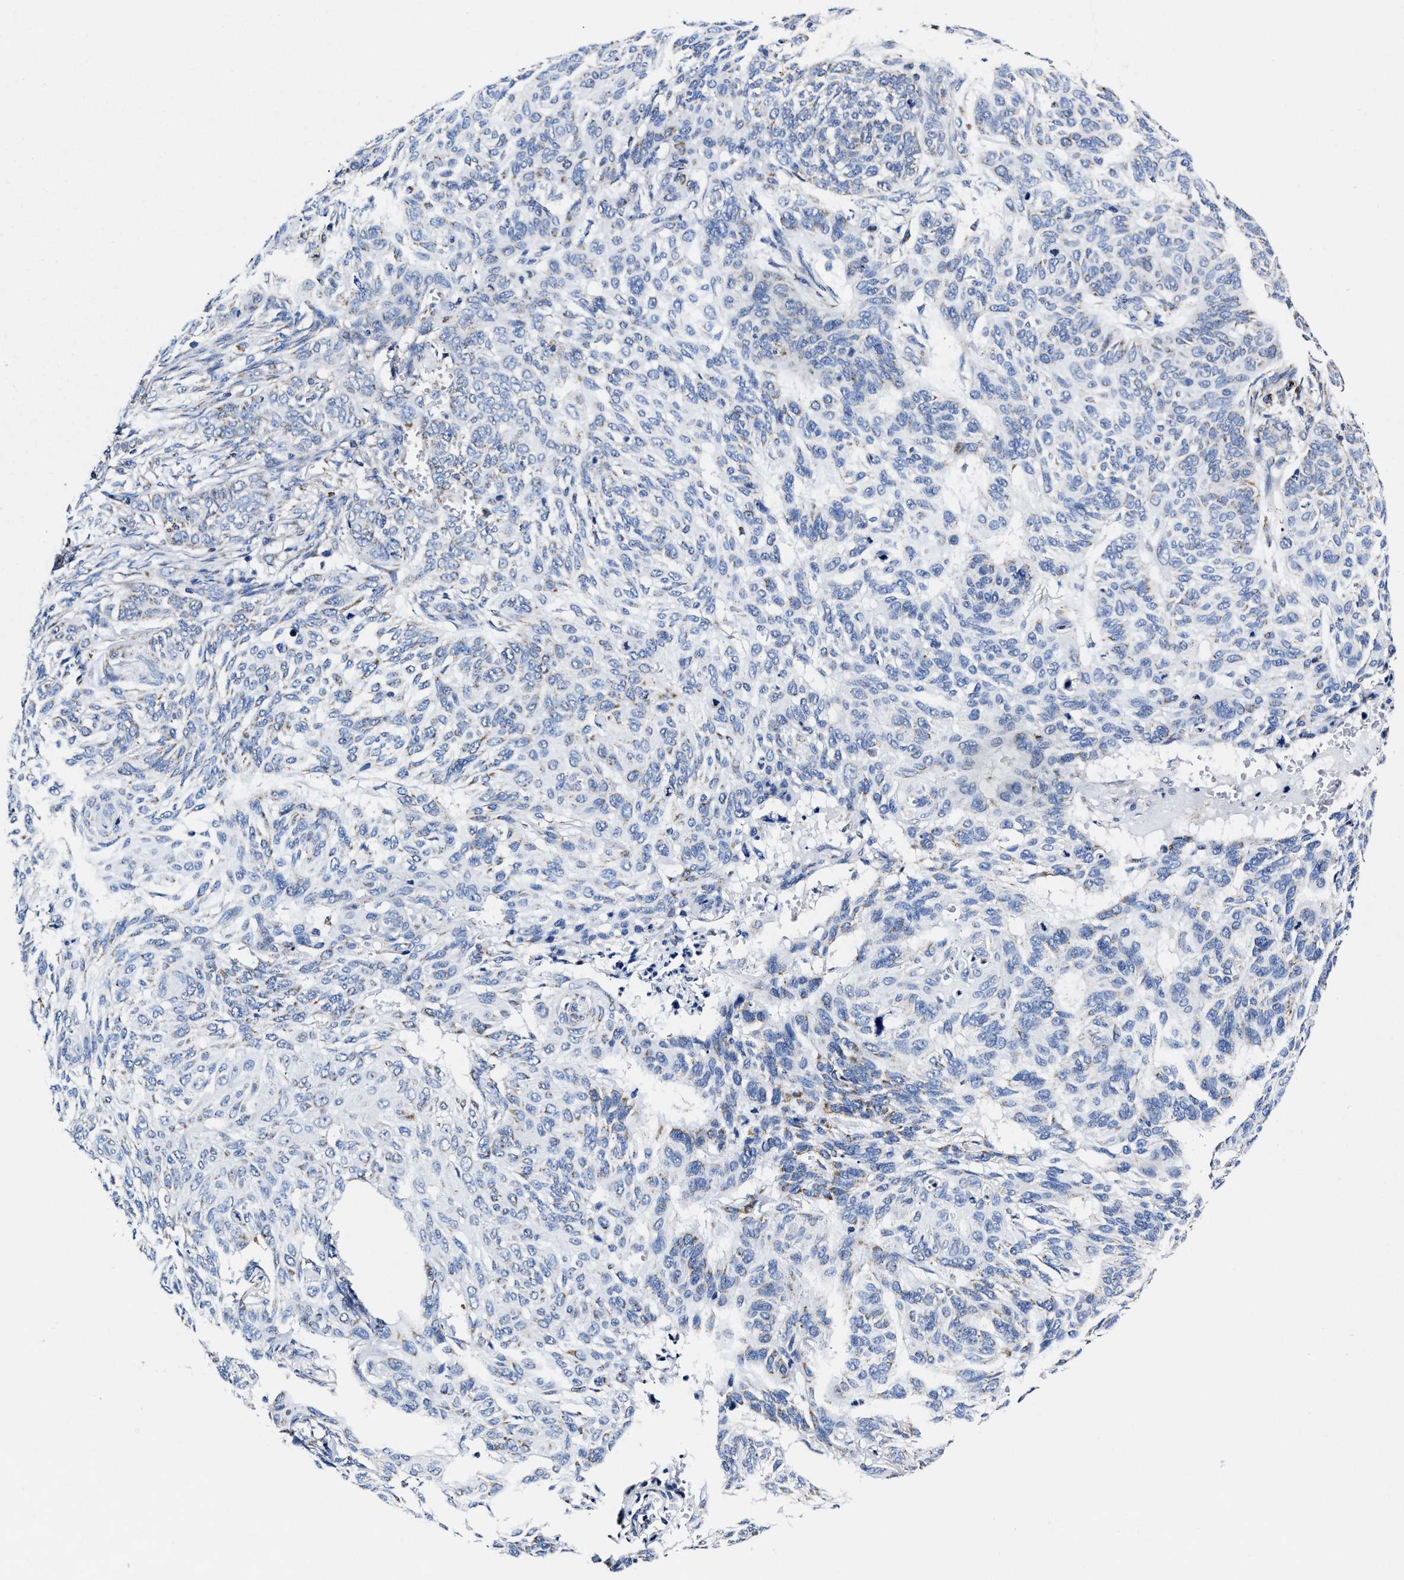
{"staining": {"intensity": "negative", "quantity": "none", "location": "none"}, "tissue": "skin cancer", "cell_type": "Tumor cells", "image_type": "cancer", "snomed": [{"axis": "morphology", "description": "Basal cell carcinoma"}, {"axis": "topography", "description": "Skin"}], "caption": "Immunohistochemistry photomicrograph of human skin cancer (basal cell carcinoma) stained for a protein (brown), which displays no expression in tumor cells.", "gene": "HINT2", "patient": {"sex": "male", "age": 85}}